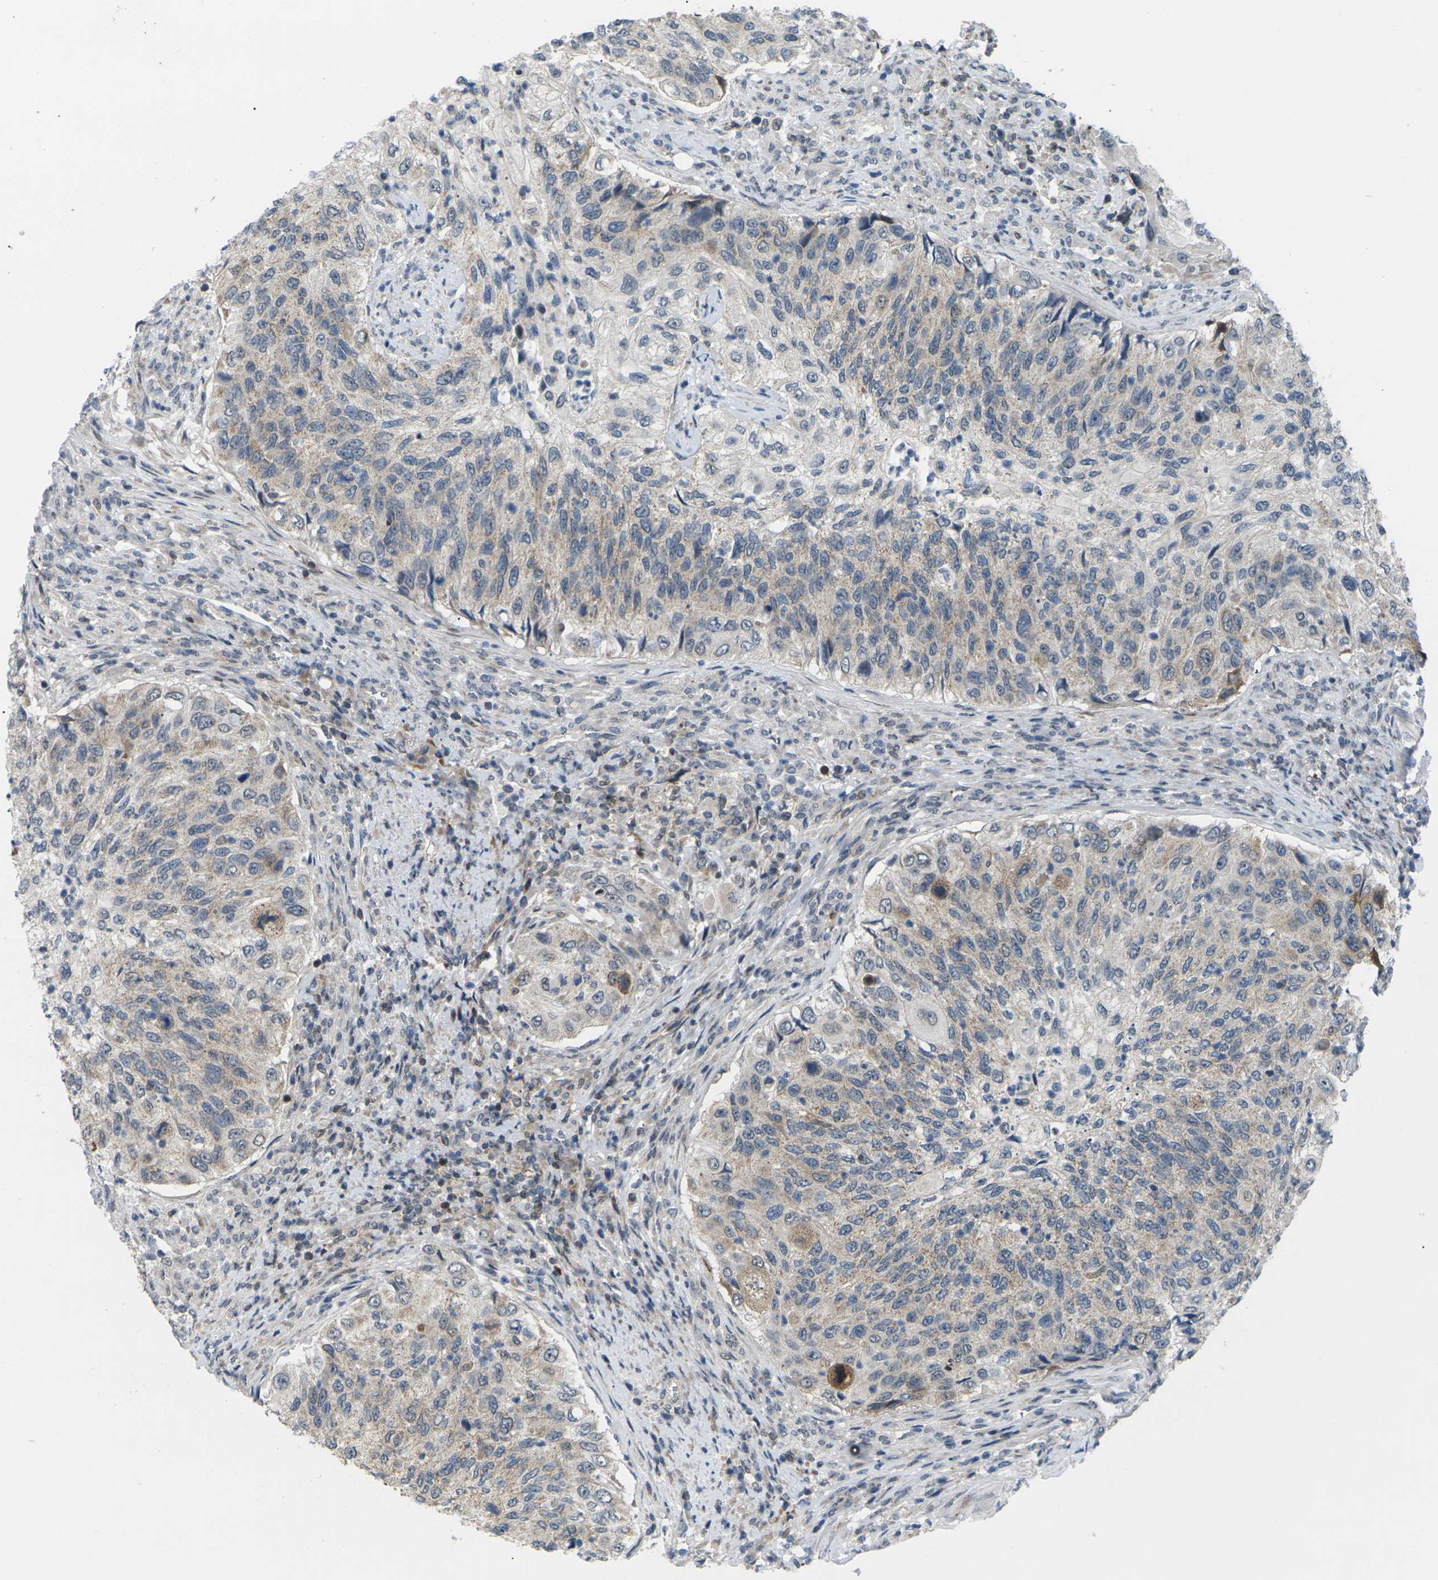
{"staining": {"intensity": "weak", "quantity": "<25%", "location": "cytoplasmic/membranous"}, "tissue": "urothelial cancer", "cell_type": "Tumor cells", "image_type": "cancer", "snomed": [{"axis": "morphology", "description": "Urothelial carcinoma, High grade"}, {"axis": "topography", "description": "Urinary bladder"}], "caption": "Immunohistochemistry of urothelial cancer demonstrates no expression in tumor cells. Nuclei are stained in blue.", "gene": "RPS6KA3", "patient": {"sex": "female", "age": 60}}